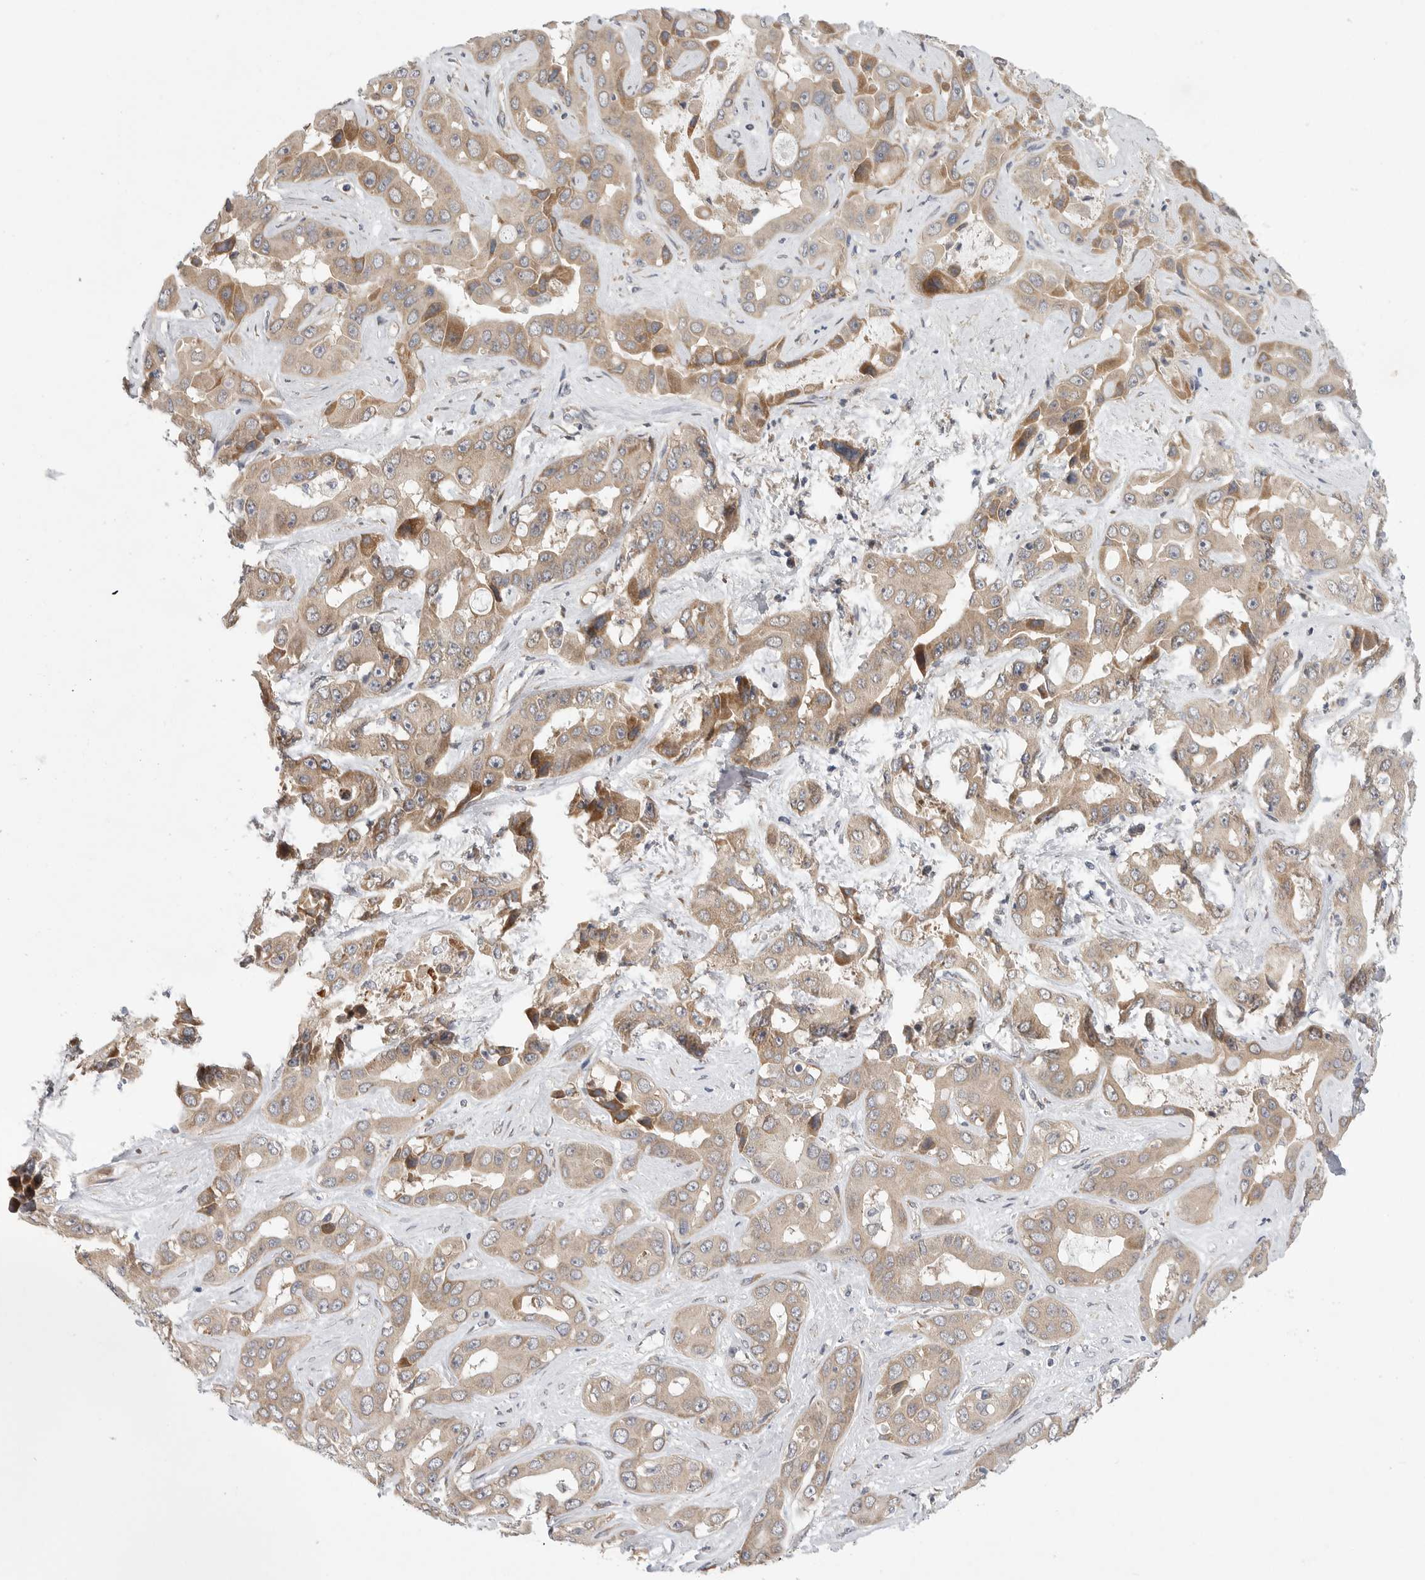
{"staining": {"intensity": "moderate", "quantity": ">75%", "location": "cytoplasmic/membranous"}, "tissue": "liver cancer", "cell_type": "Tumor cells", "image_type": "cancer", "snomed": [{"axis": "morphology", "description": "Cholangiocarcinoma"}, {"axis": "topography", "description": "Liver"}], "caption": "Brown immunohistochemical staining in liver cancer (cholangiocarcinoma) displays moderate cytoplasmic/membranous expression in about >75% of tumor cells.", "gene": "FBXO43", "patient": {"sex": "female", "age": 52}}